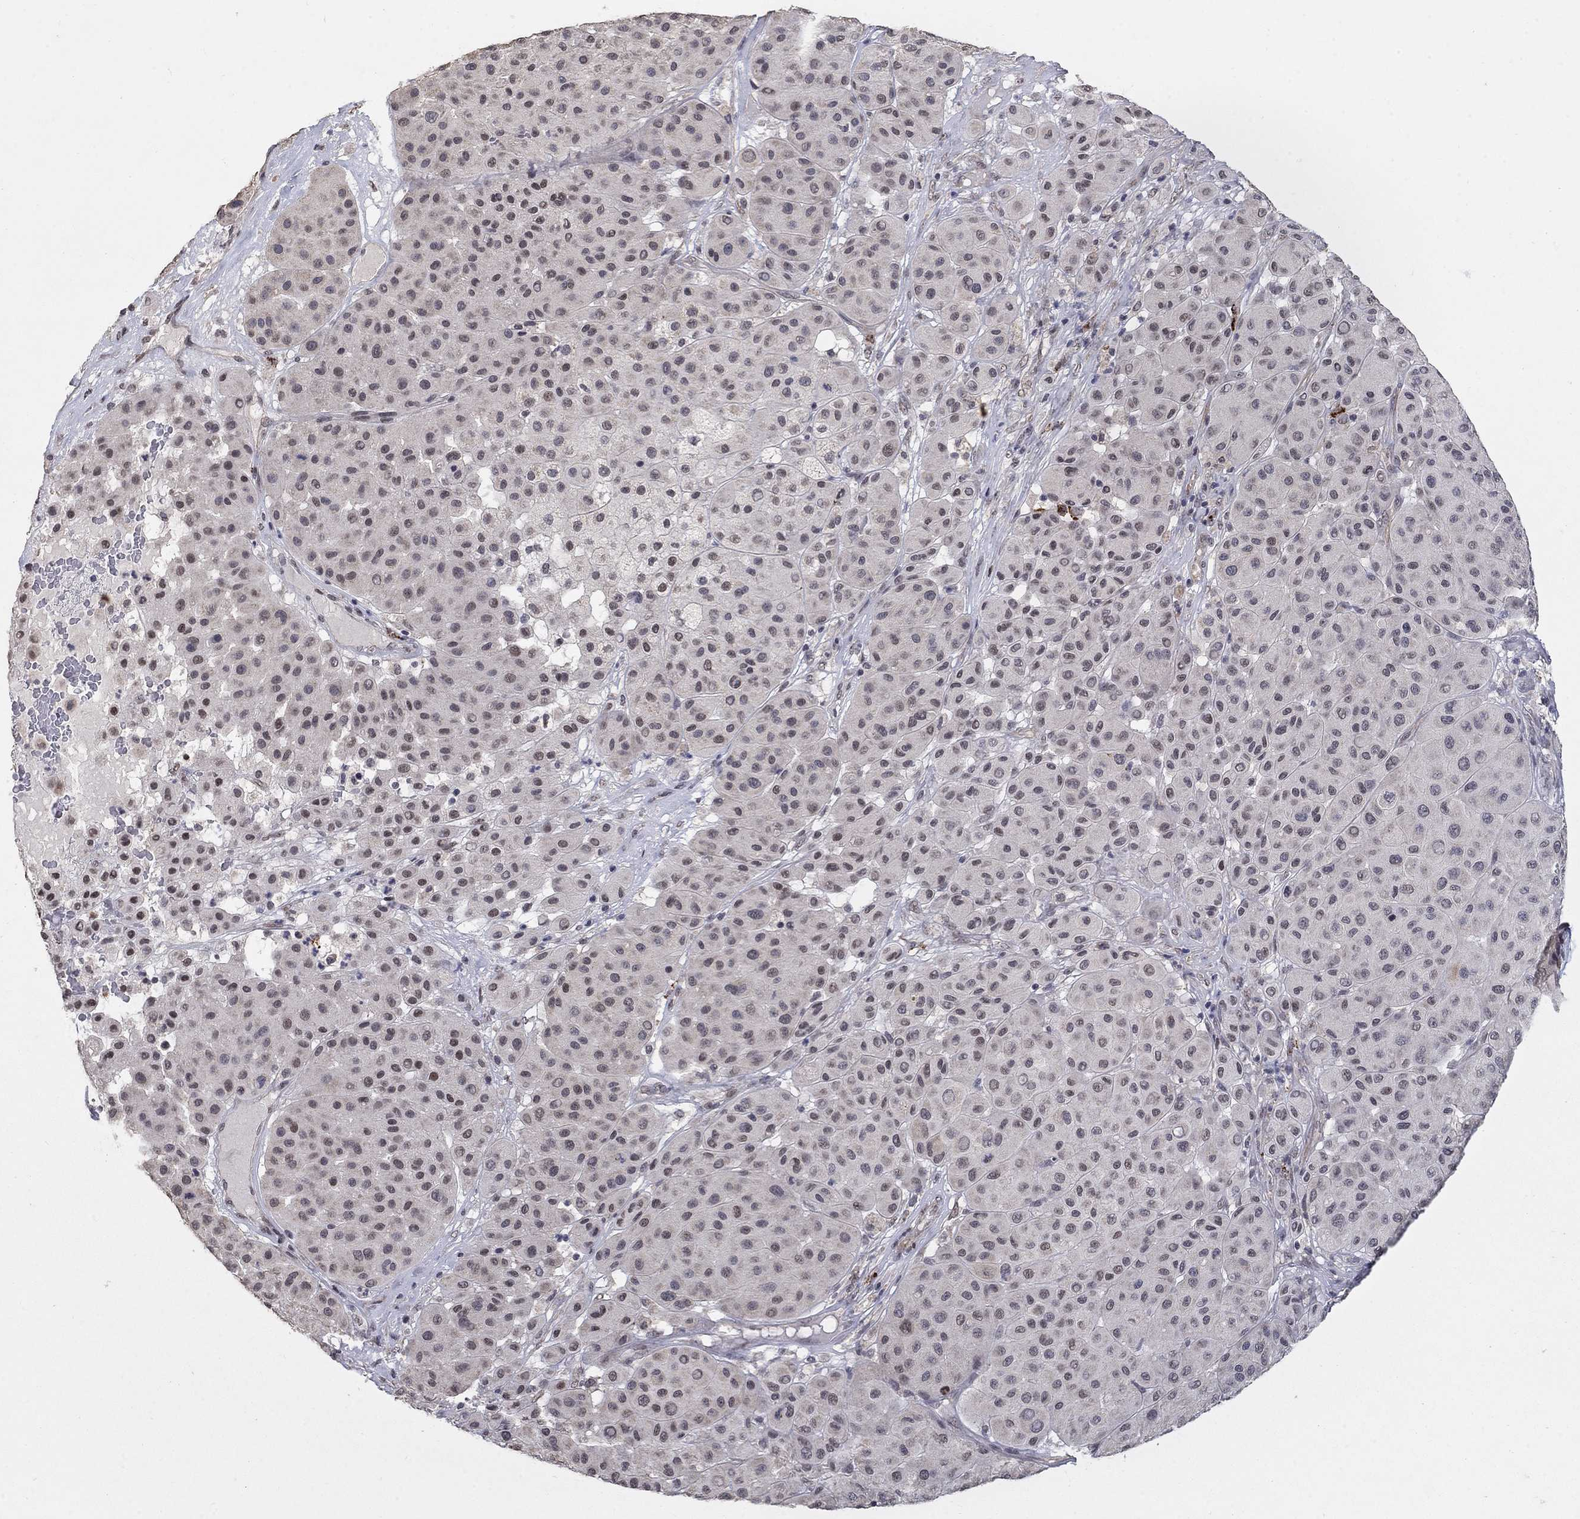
{"staining": {"intensity": "weak", "quantity": "25%-75%", "location": "nuclear"}, "tissue": "melanoma", "cell_type": "Tumor cells", "image_type": "cancer", "snomed": [{"axis": "morphology", "description": "Malignant melanoma, Metastatic site"}, {"axis": "topography", "description": "Smooth muscle"}], "caption": "A low amount of weak nuclear expression is appreciated in about 25%-75% of tumor cells in malignant melanoma (metastatic site) tissue. The protein of interest is shown in brown color, while the nuclei are stained blue.", "gene": "GRIA3", "patient": {"sex": "male", "age": 41}}